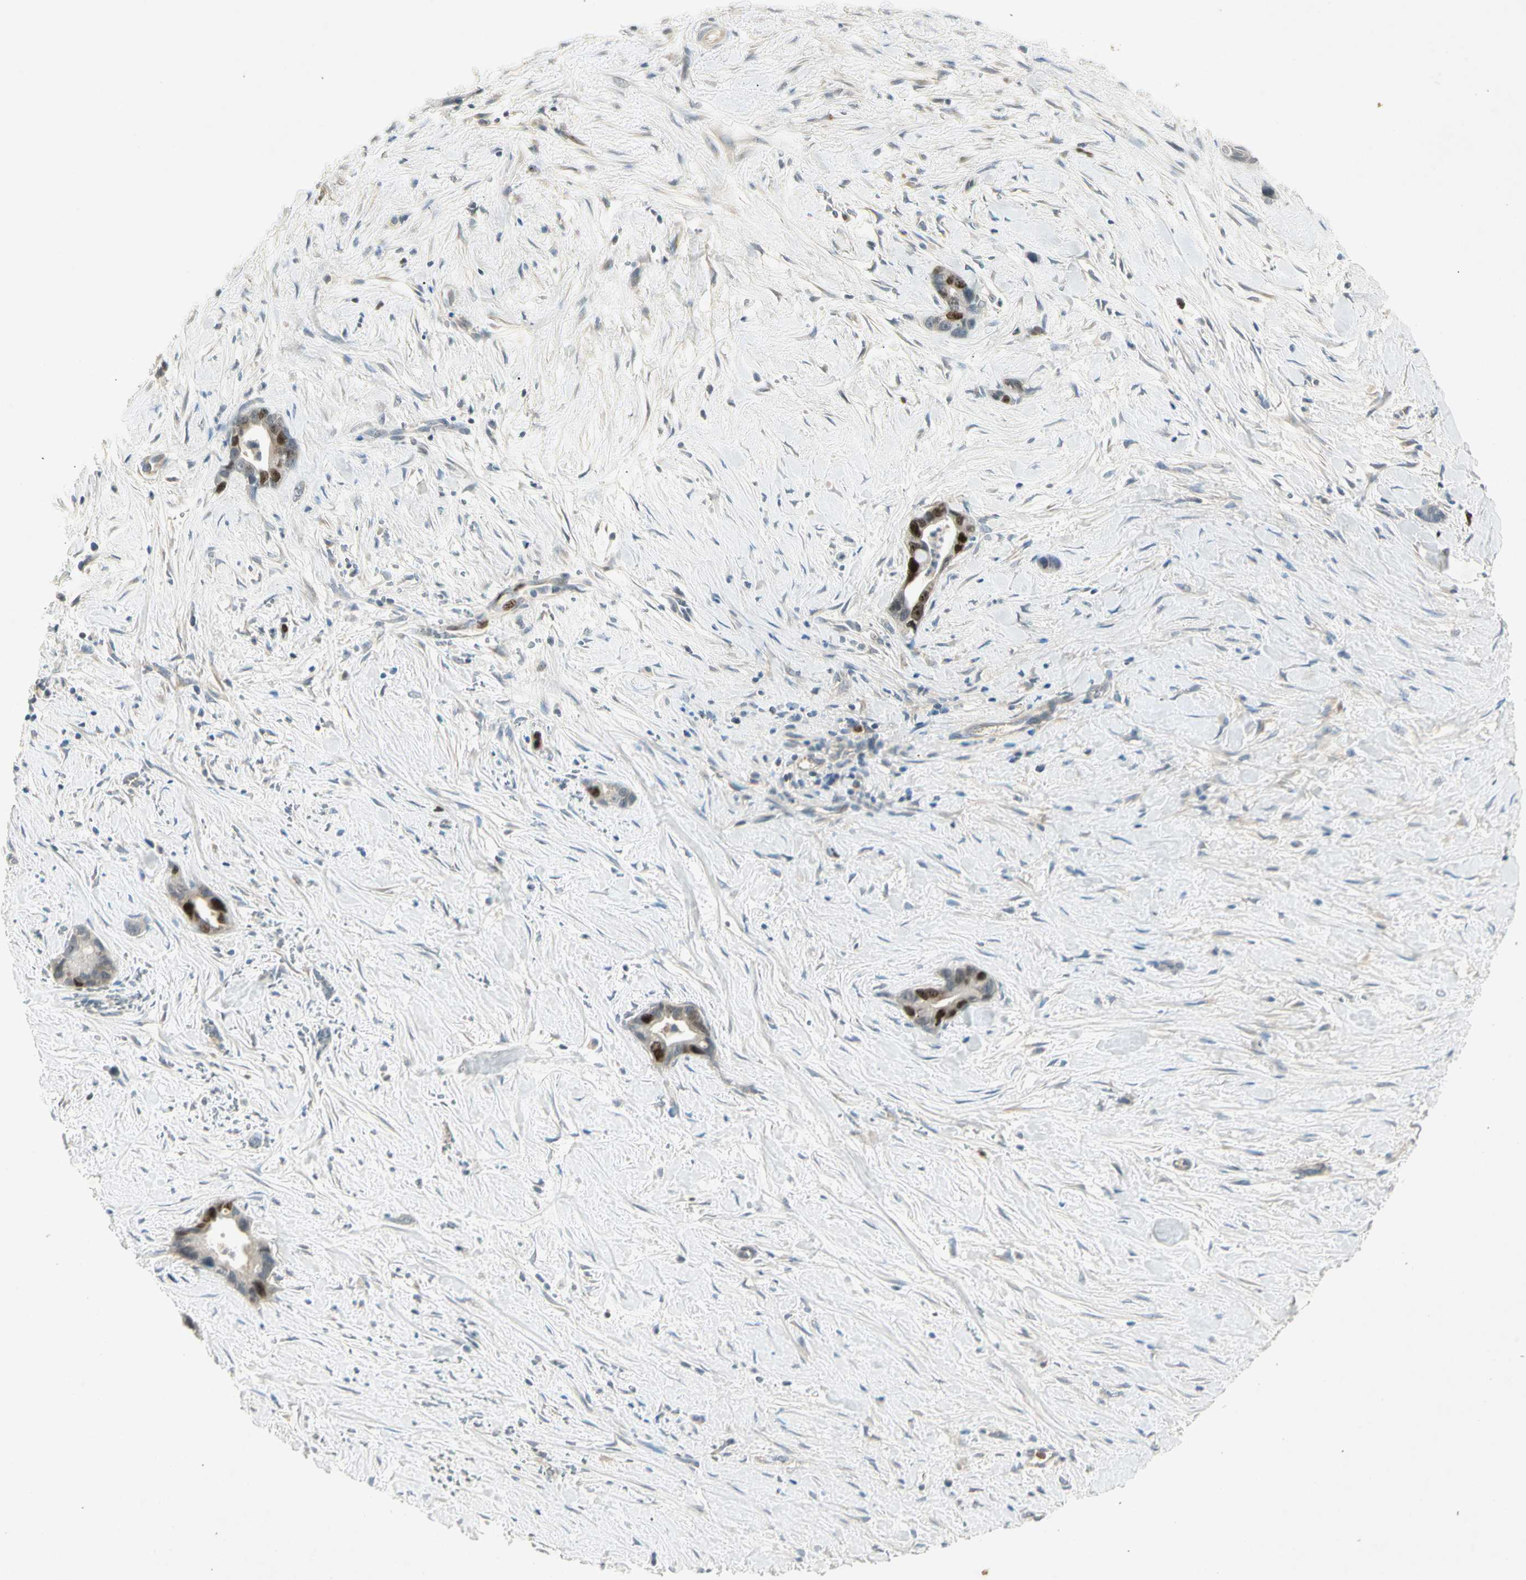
{"staining": {"intensity": "strong", "quantity": "25%-75%", "location": "nuclear"}, "tissue": "liver cancer", "cell_type": "Tumor cells", "image_type": "cancer", "snomed": [{"axis": "morphology", "description": "Cholangiocarcinoma"}, {"axis": "topography", "description": "Liver"}], "caption": "Brown immunohistochemical staining in human cholangiocarcinoma (liver) demonstrates strong nuclear positivity in approximately 25%-75% of tumor cells.", "gene": "PITX1", "patient": {"sex": "female", "age": 55}}